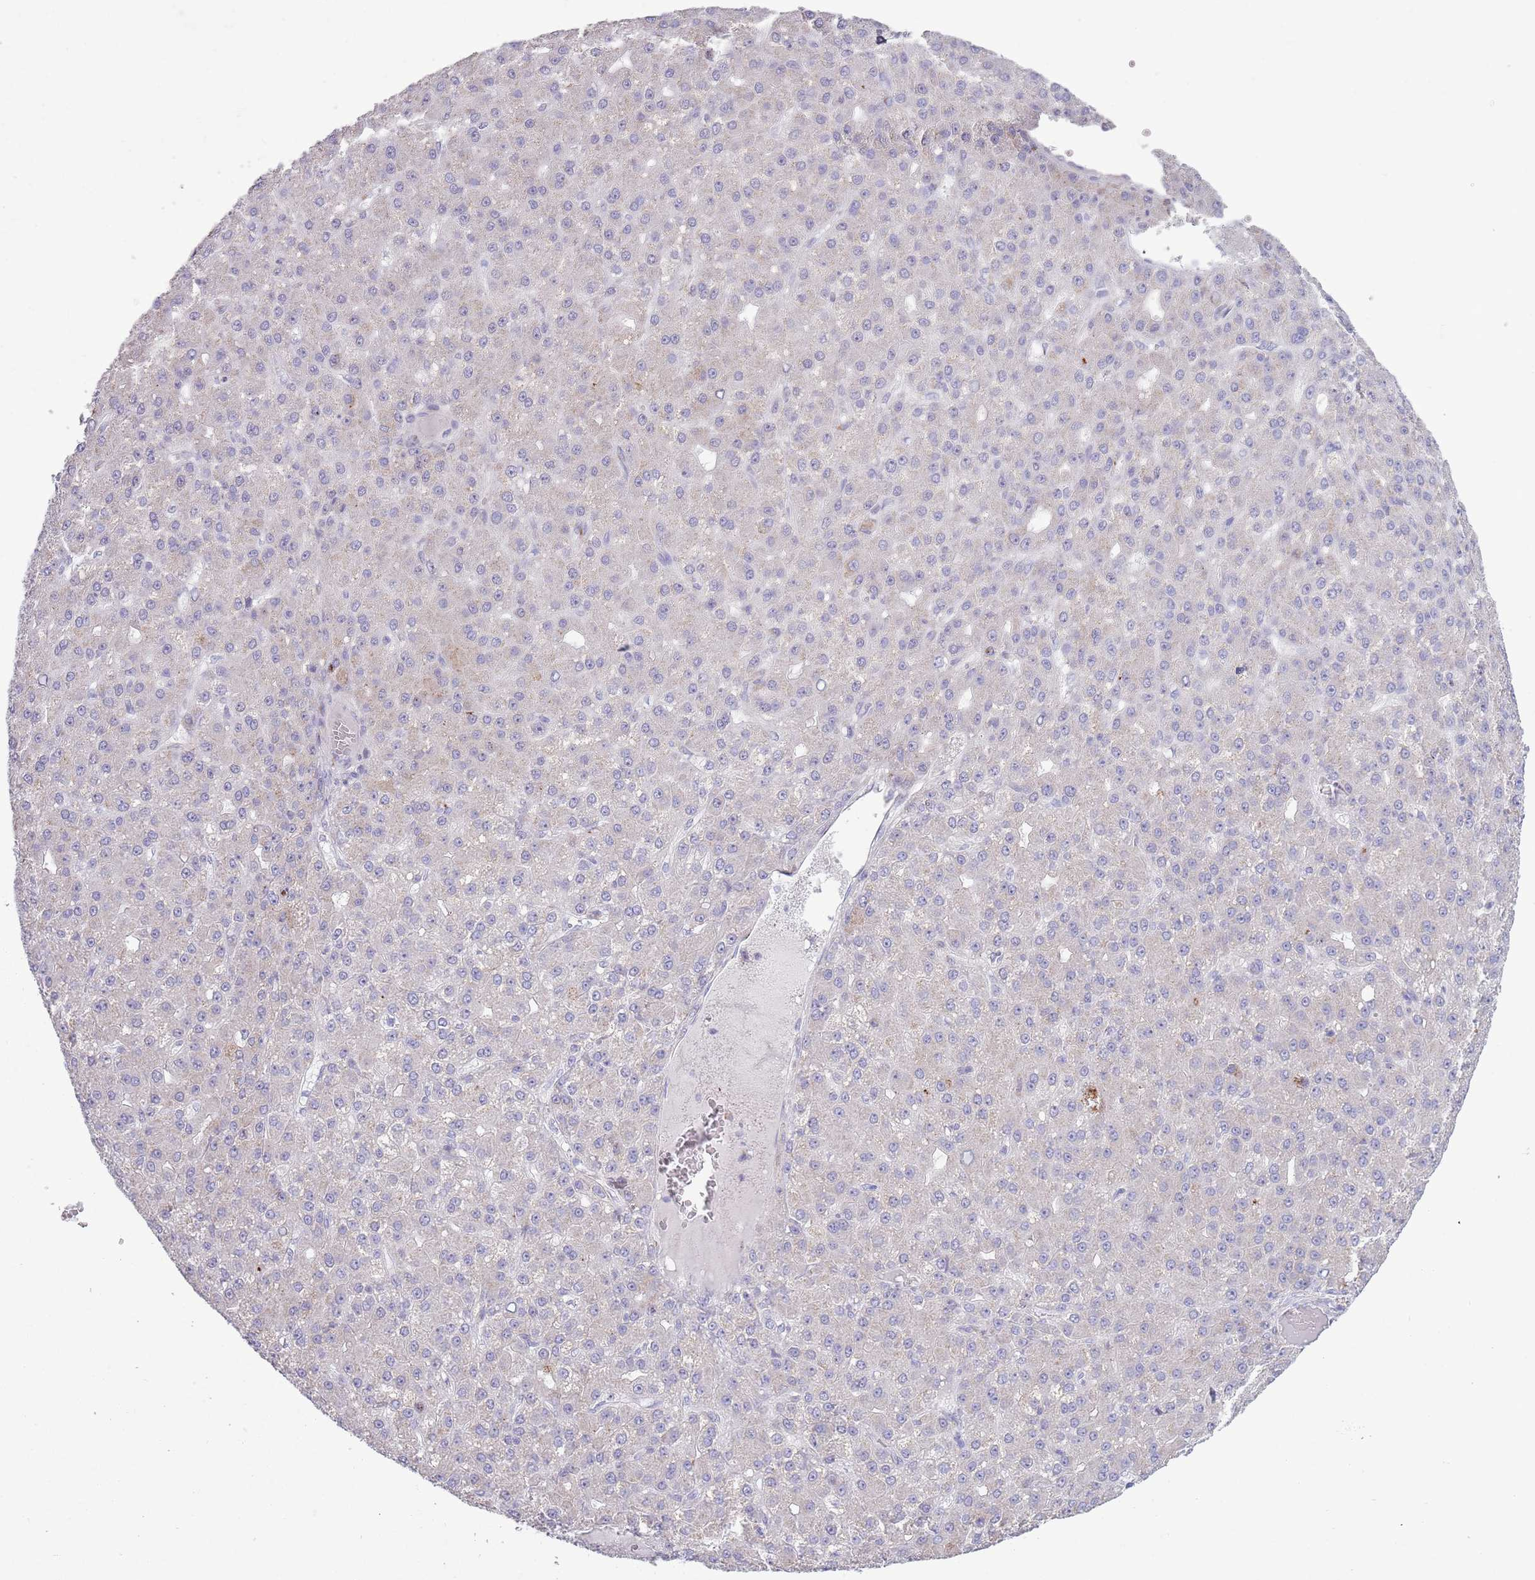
{"staining": {"intensity": "negative", "quantity": "none", "location": "none"}, "tissue": "liver cancer", "cell_type": "Tumor cells", "image_type": "cancer", "snomed": [{"axis": "morphology", "description": "Carcinoma, Hepatocellular, NOS"}, {"axis": "topography", "description": "Liver"}], "caption": "This is a photomicrograph of IHC staining of liver cancer (hepatocellular carcinoma), which shows no staining in tumor cells.", "gene": "ACSBG1", "patient": {"sex": "male", "age": 67}}